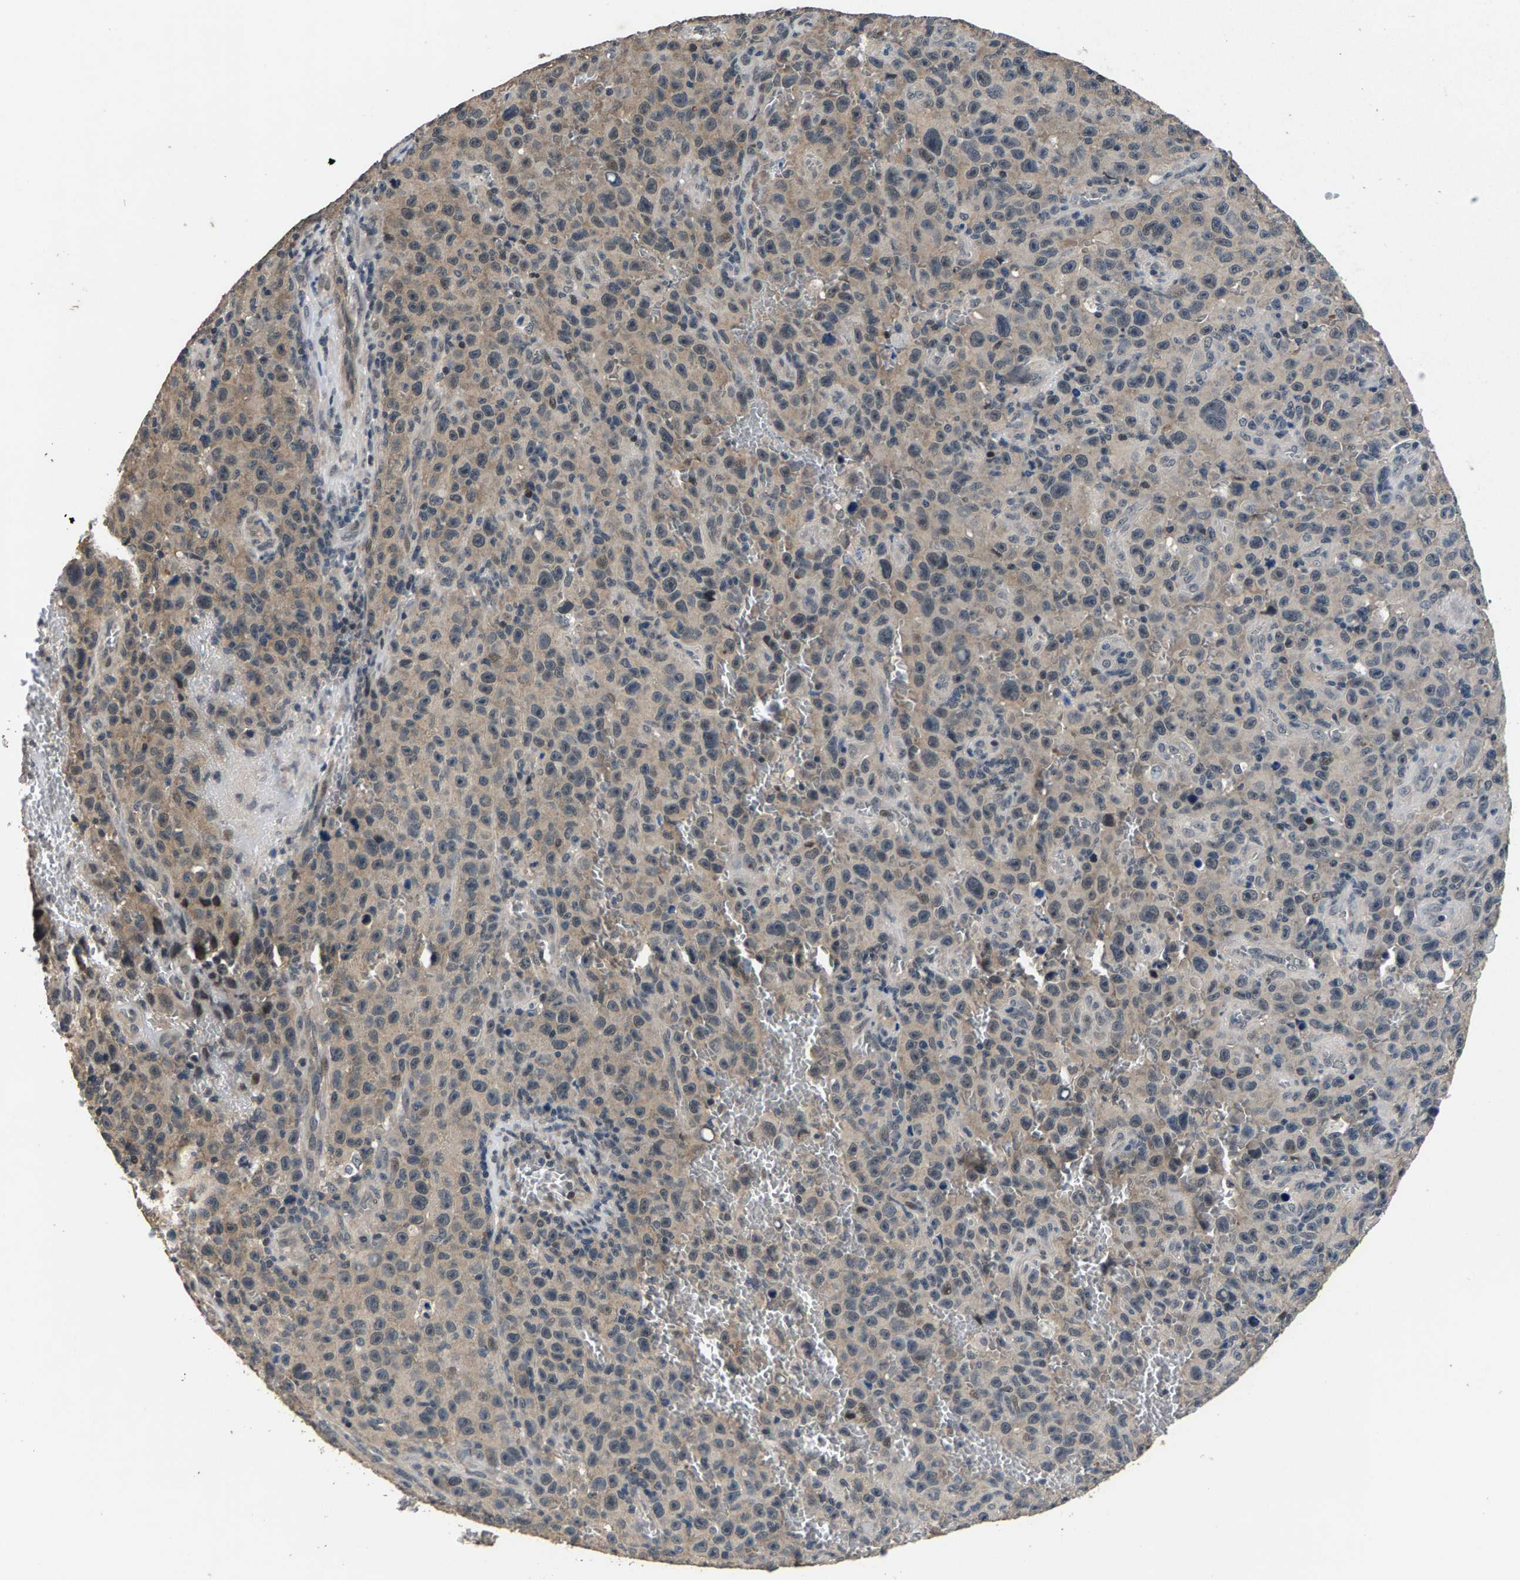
{"staining": {"intensity": "weak", "quantity": "25%-75%", "location": "cytoplasmic/membranous"}, "tissue": "melanoma", "cell_type": "Tumor cells", "image_type": "cancer", "snomed": [{"axis": "morphology", "description": "Malignant melanoma, NOS"}, {"axis": "topography", "description": "Skin"}], "caption": "Human malignant melanoma stained with a brown dye reveals weak cytoplasmic/membranous positive positivity in approximately 25%-75% of tumor cells.", "gene": "RBM33", "patient": {"sex": "female", "age": 82}}